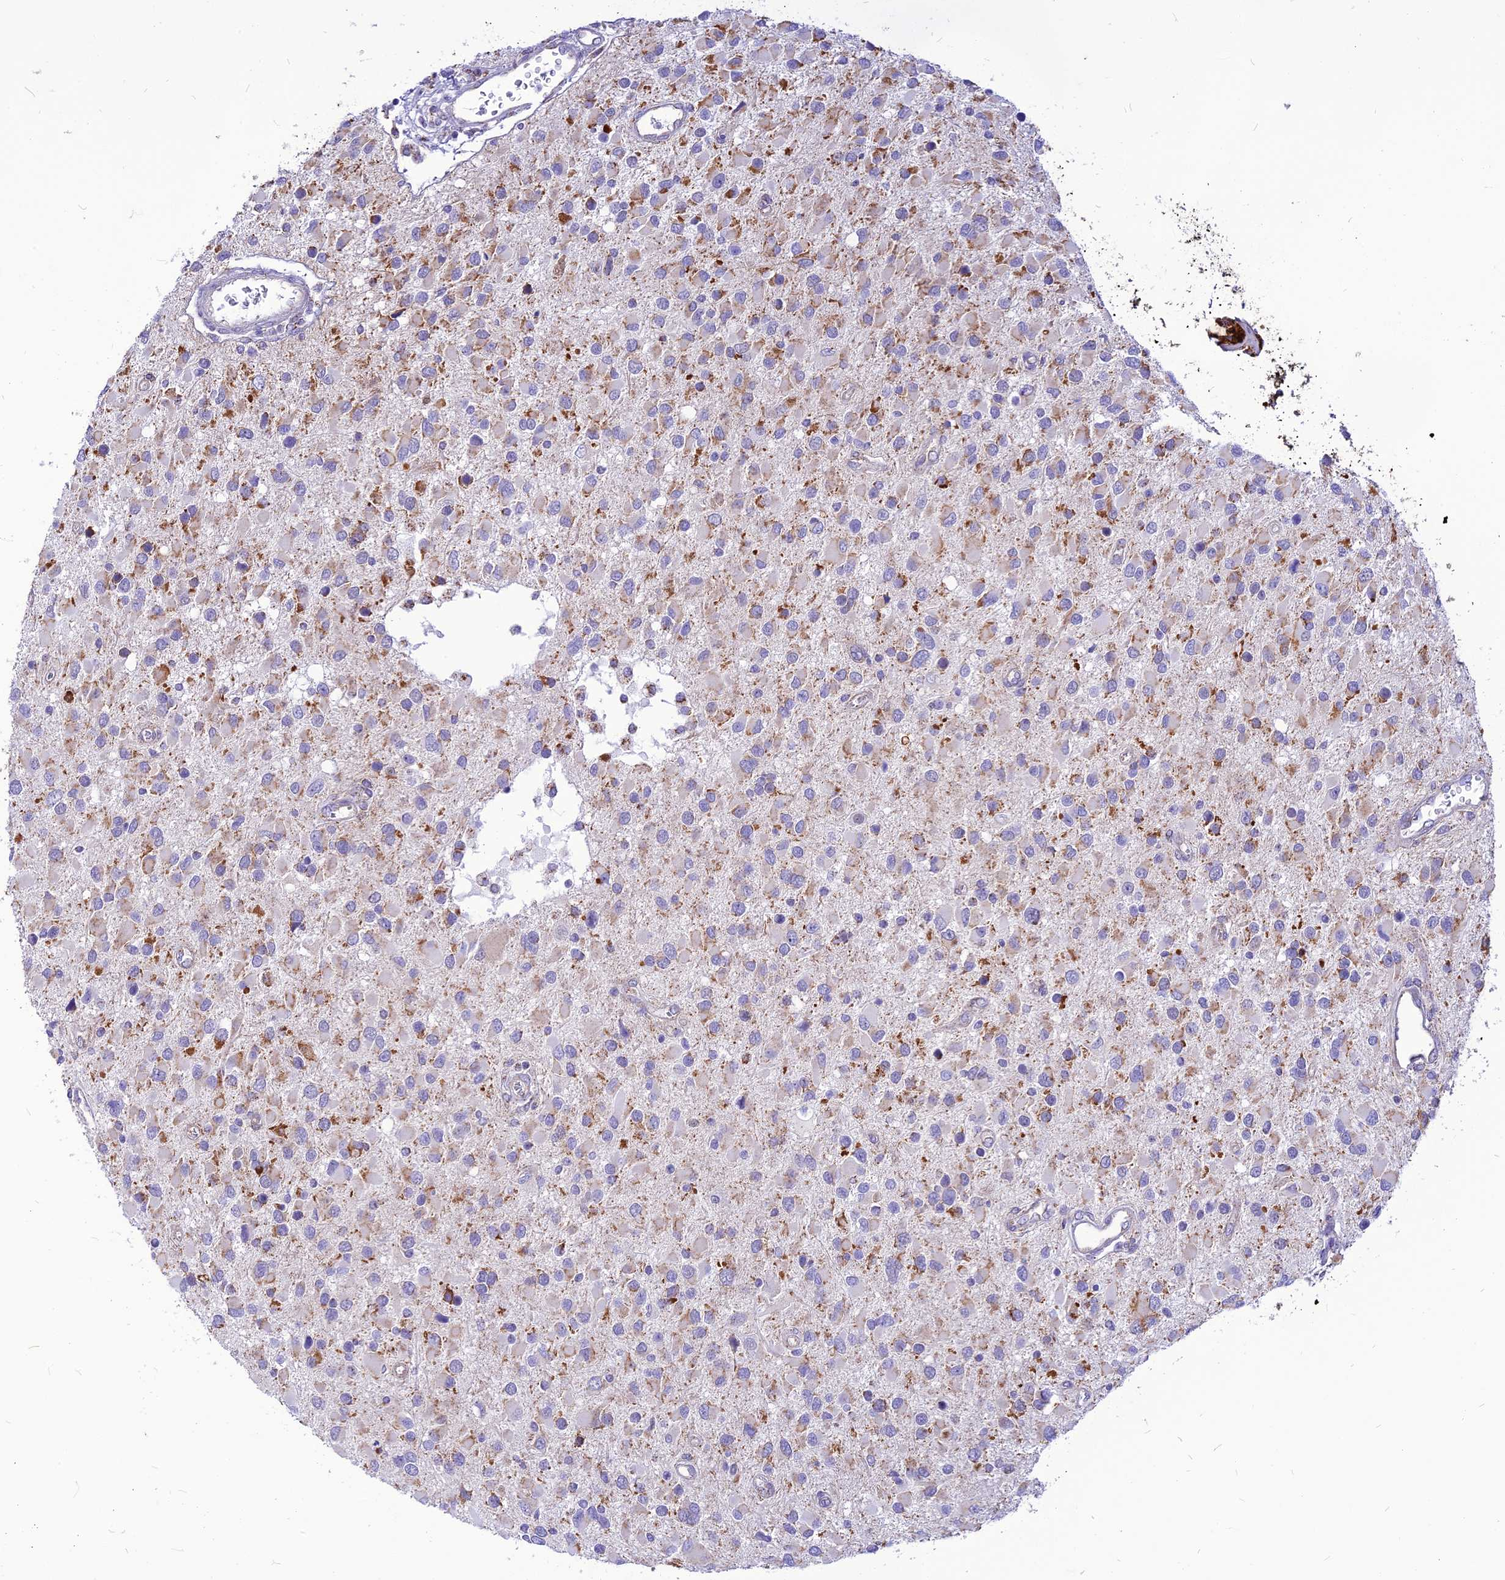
{"staining": {"intensity": "moderate", "quantity": "<25%", "location": "cytoplasmic/membranous"}, "tissue": "glioma", "cell_type": "Tumor cells", "image_type": "cancer", "snomed": [{"axis": "morphology", "description": "Glioma, malignant, High grade"}, {"axis": "topography", "description": "Brain"}], "caption": "Protein staining reveals moderate cytoplasmic/membranous expression in about <25% of tumor cells in glioma. The protein is stained brown, and the nuclei are stained in blue (DAB (3,3'-diaminobenzidine) IHC with brightfield microscopy, high magnification).", "gene": "ECI1", "patient": {"sex": "male", "age": 53}}